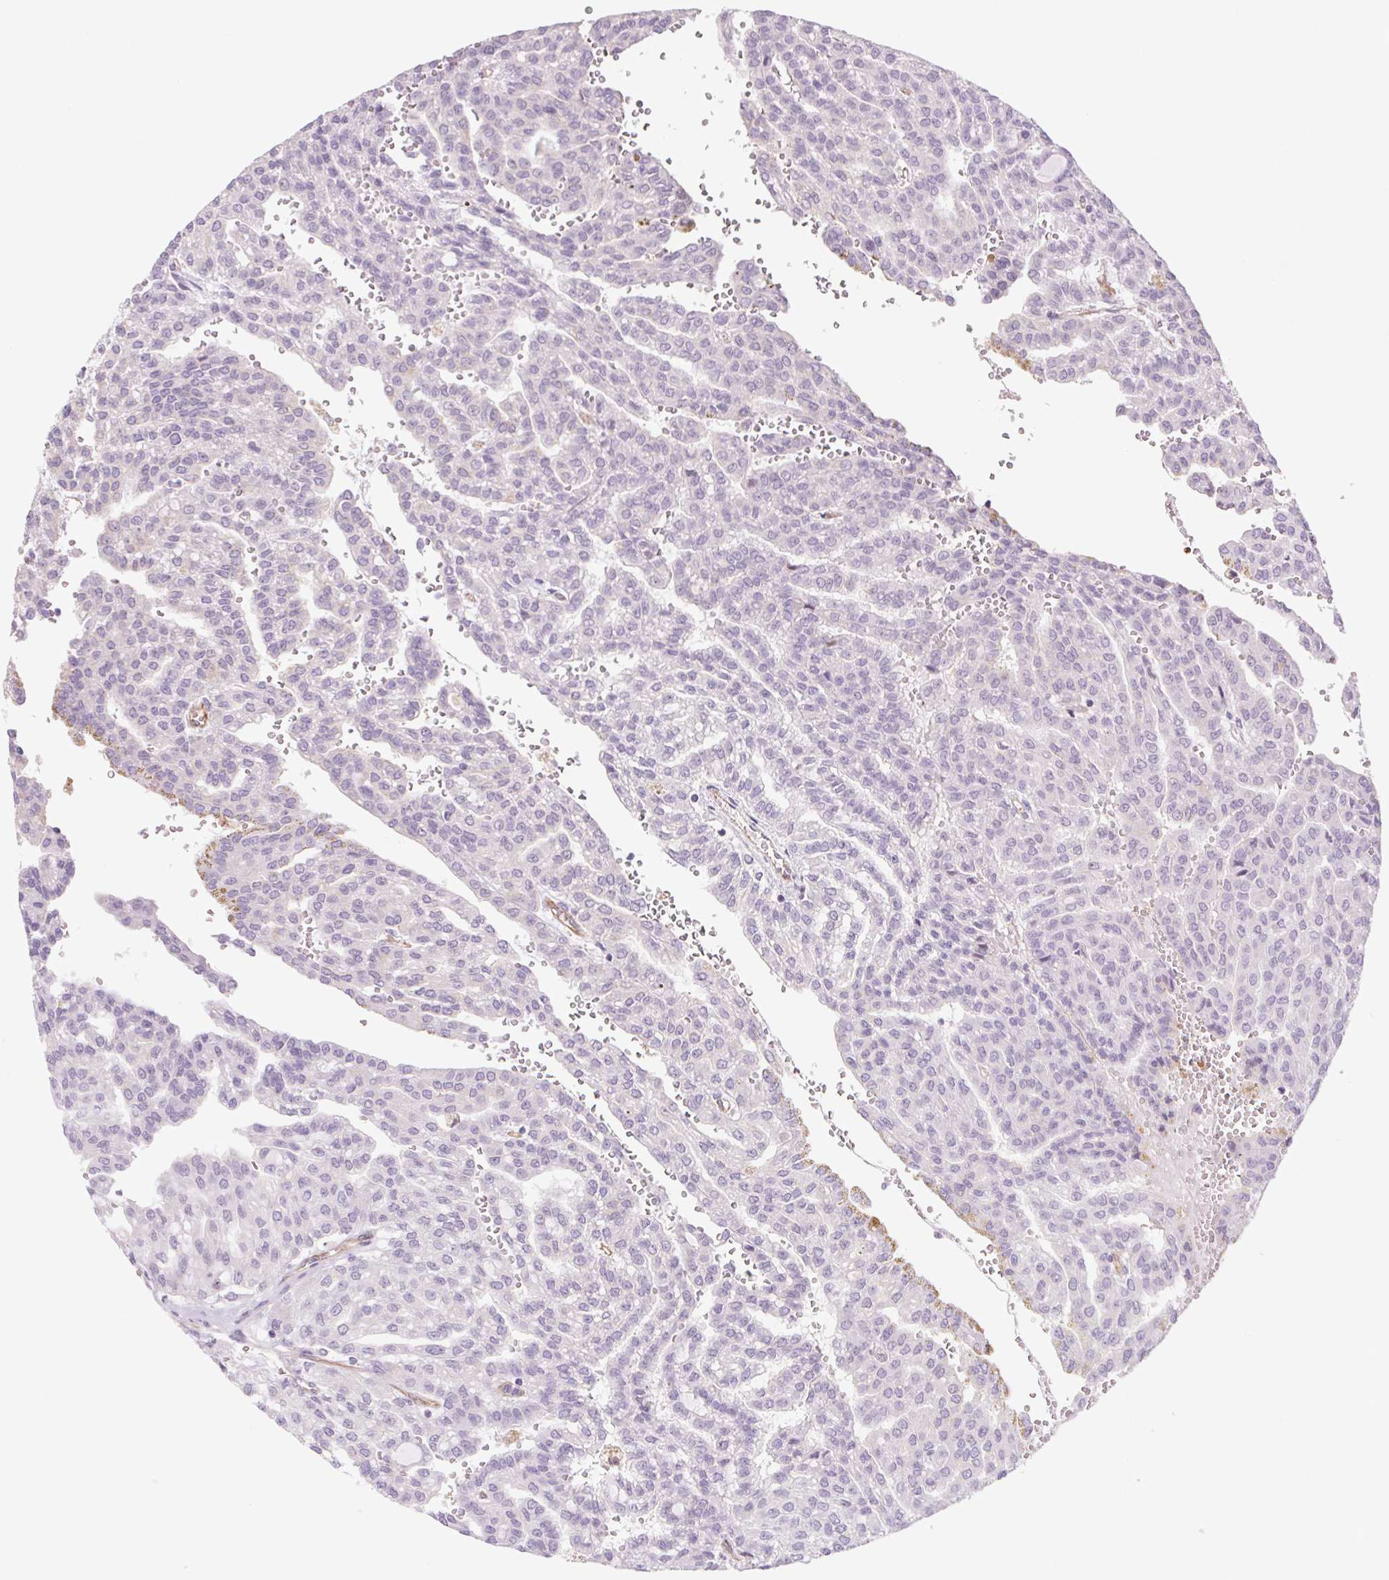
{"staining": {"intensity": "negative", "quantity": "none", "location": "none"}, "tissue": "renal cancer", "cell_type": "Tumor cells", "image_type": "cancer", "snomed": [{"axis": "morphology", "description": "Adenocarcinoma, NOS"}, {"axis": "topography", "description": "Kidney"}], "caption": "DAB (3,3'-diaminobenzidine) immunohistochemical staining of adenocarcinoma (renal) shows no significant expression in tumor cells.", "gene": "MS4A13", "patient": {"sex": "male", "age": 63}}